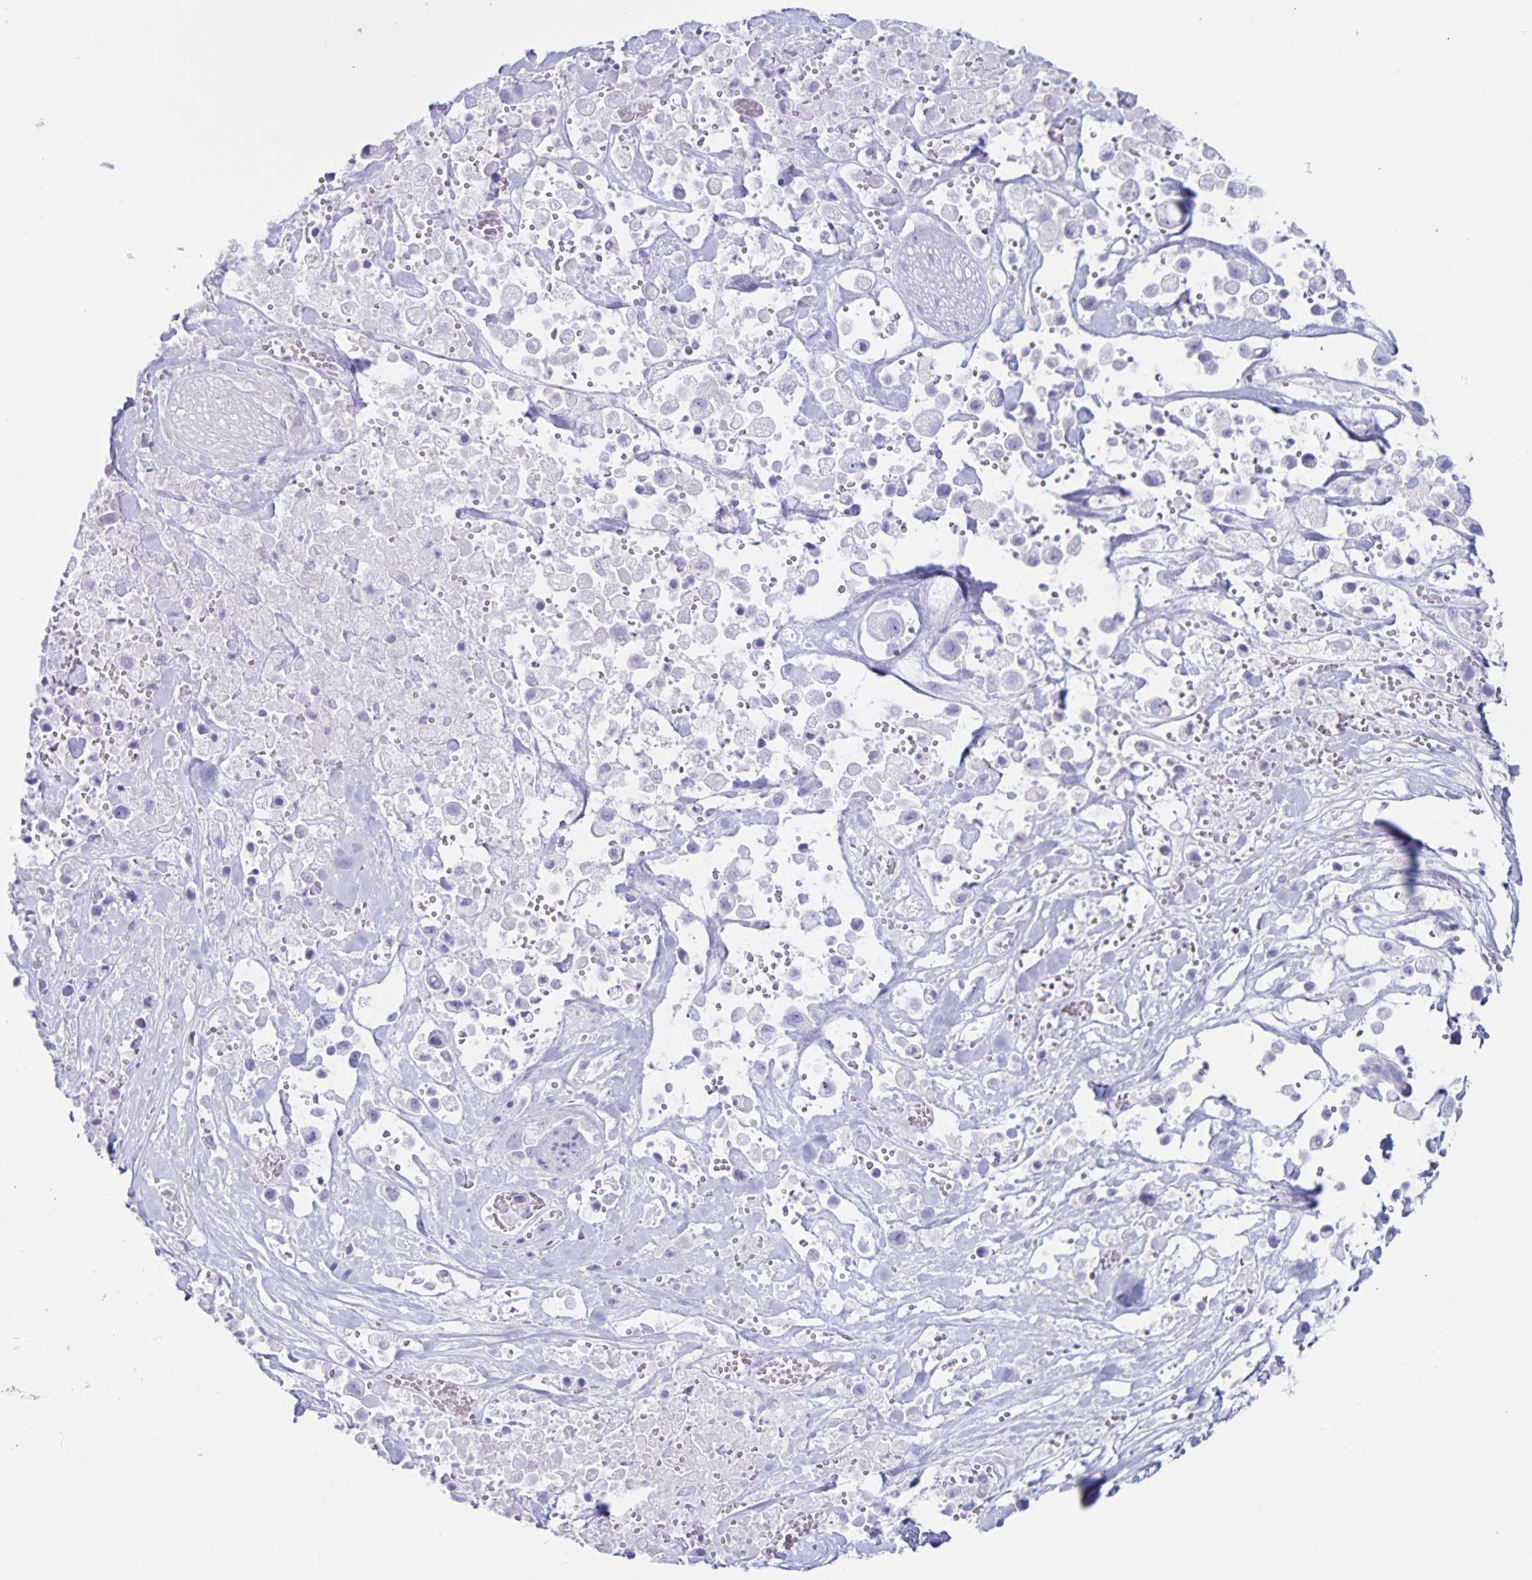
{"staining": {"intensity": "negative", "quantity": "none", "location": "none"}, "tissue": "pancreatic cancer", "cell_type": "Tumor cells", "image_type": "cancer", "snomed": [{"axis": "morphology", "description": "Adenocarcinoma, NOS"}, {"axis": "topography", "description": "Pancreas"}], "caption": "This is an IHC image of human pancreatic adenocarcinoma. There is no expression in tumor cells.", "gene": "C12orf56", "patient": {"sex": "male", "age": 44}}